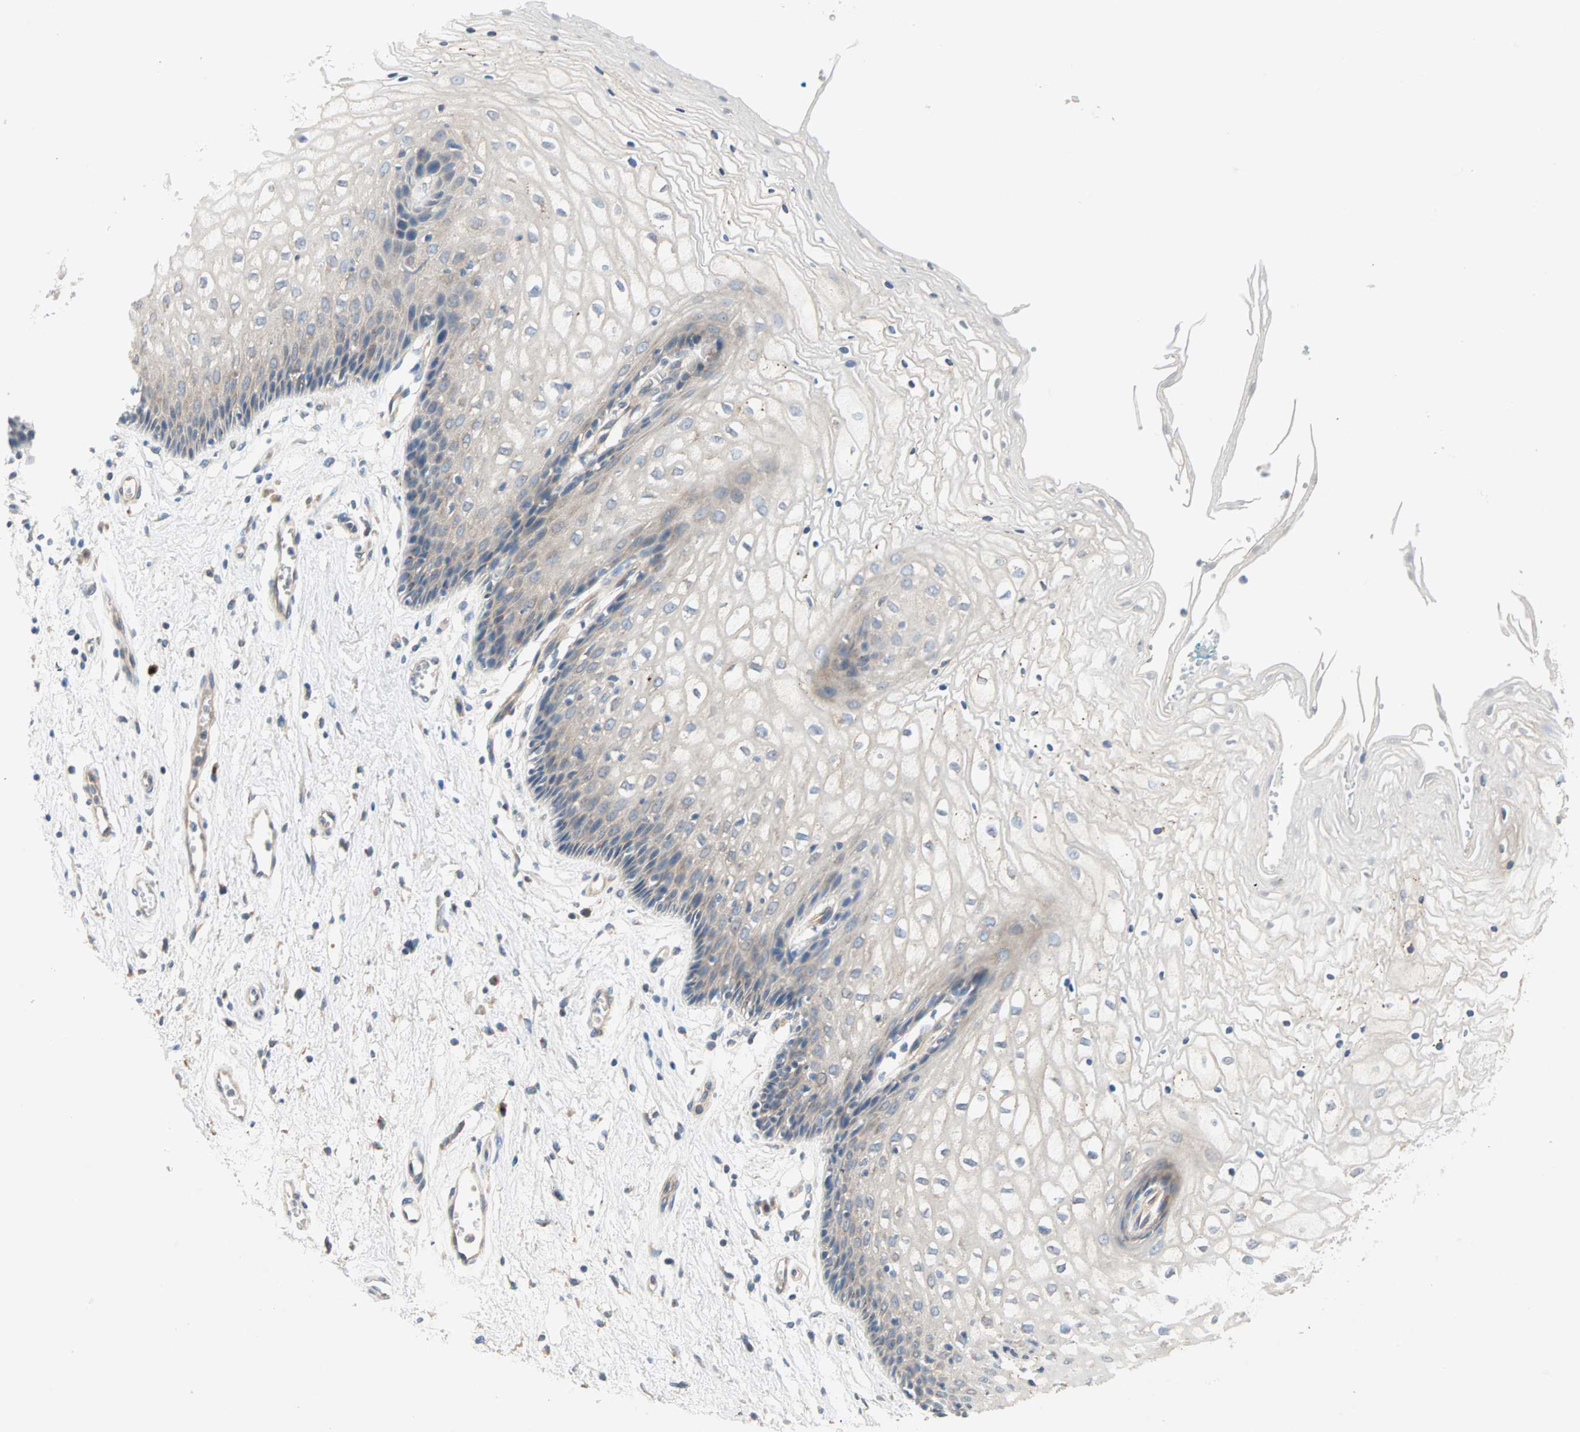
{"staining": {"intensity": "weak", "quantity": "<25%", "location": "cytoplasmic/membranous"}, "tissue": "vagina", "cell_type": "Squamous epithelial cells", "image_type": "normal", "snomed": [{"axis": "morphology", "description": "Normal tissue, NOS"}, {"axis": "topography", "description": "Vagina"}], "caption": "Immunohistochemistry (IHC) of benign human vagina demonstrates no positivity in squamous epithelial cells.", "gene": "PDE8A", "patient": {"sex": "female", "age": 34}}